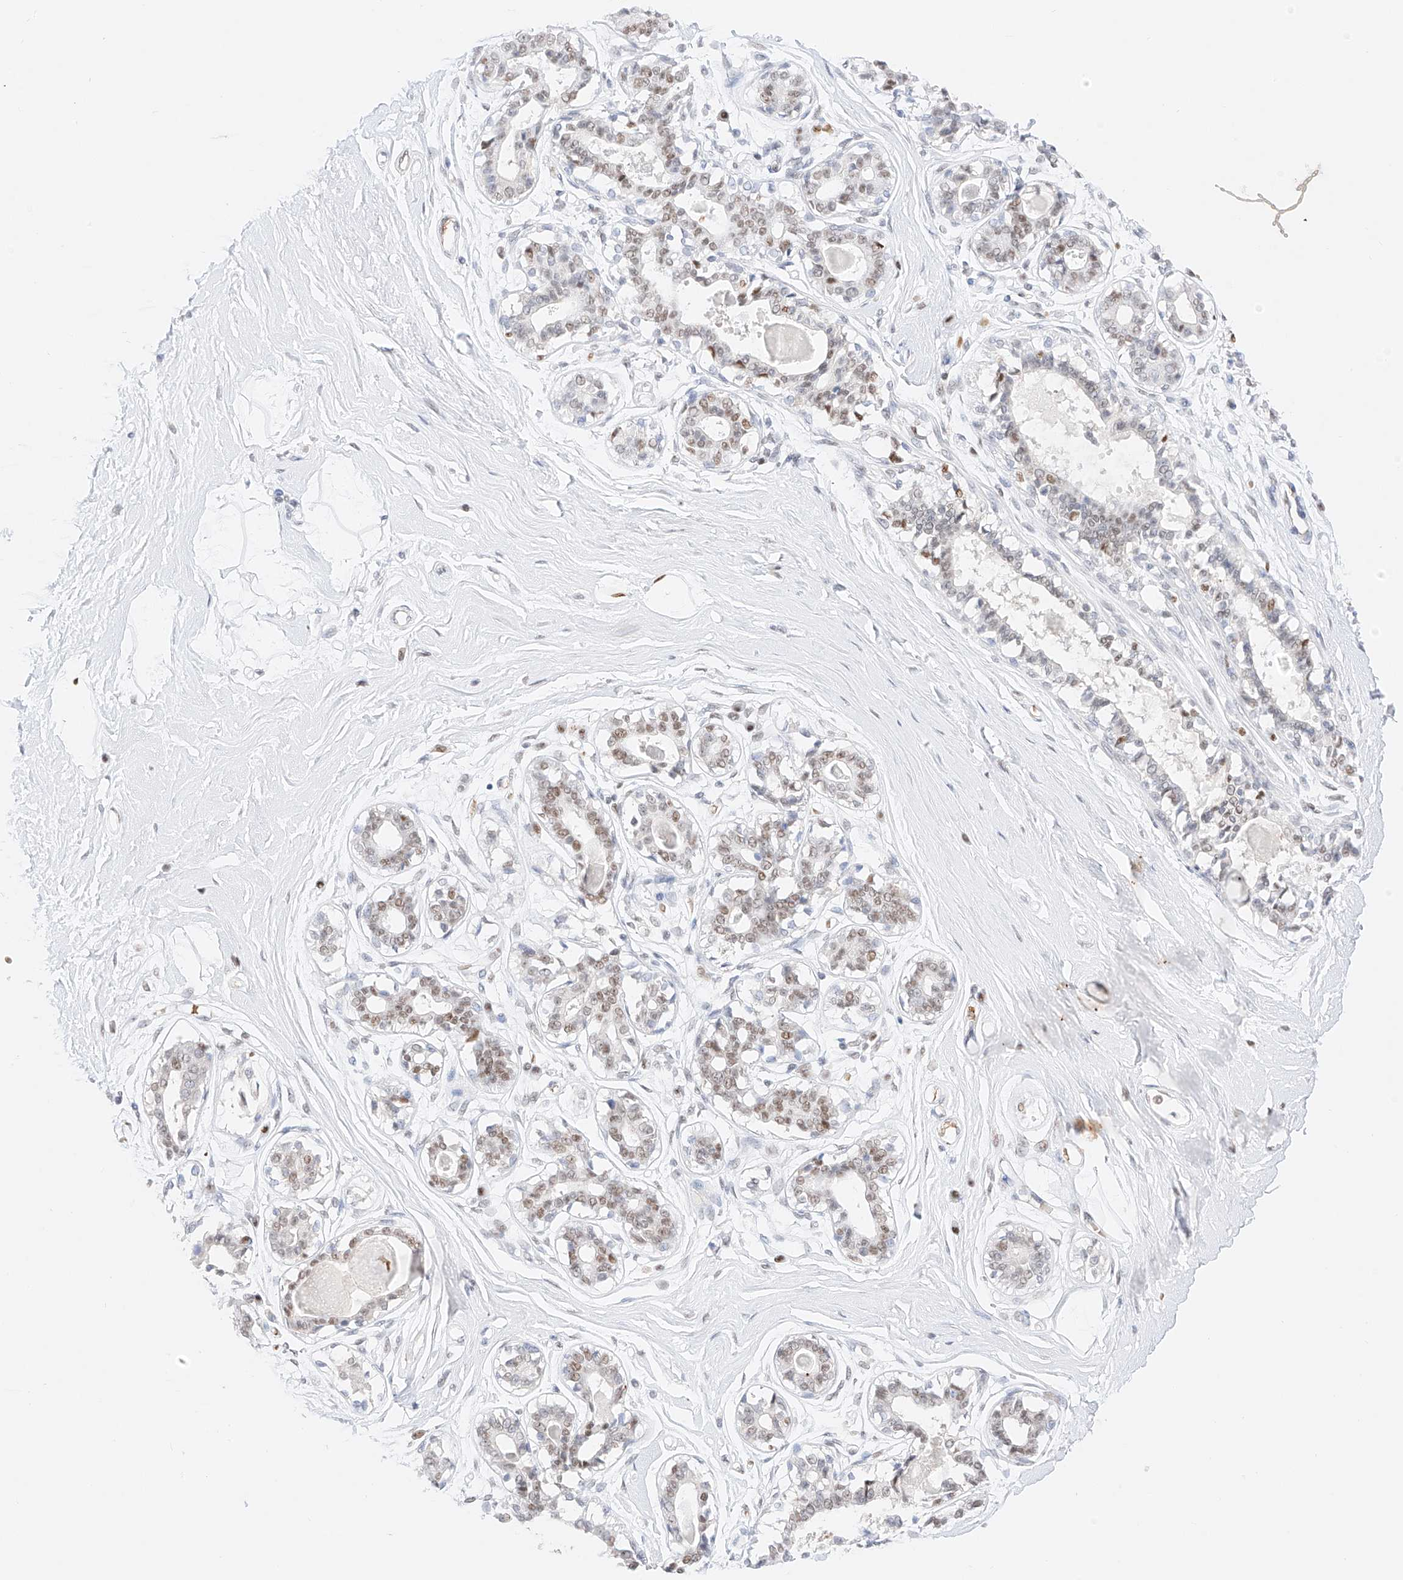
{"staining": {"intensity": "negative", "quantity": "none", "location": "none"}, "tissue": "breast", "cell_type": "Adipocytes", "image_type": "normal", "snomed": [{"axis": "morphology", "description": "Normal tissue, NOS"}, {"axis": "topography", "description": "Breast"}], "caption": "An immunohistochemistry (IHC) image of unremarkable breast is shown. There is no staining in adipocytes of breast. (Immunohistochemistry (ihc), brightfield microscopy, high magnification).", "gene": "APIP", "patient": {"sex": "female", "age": 45}}